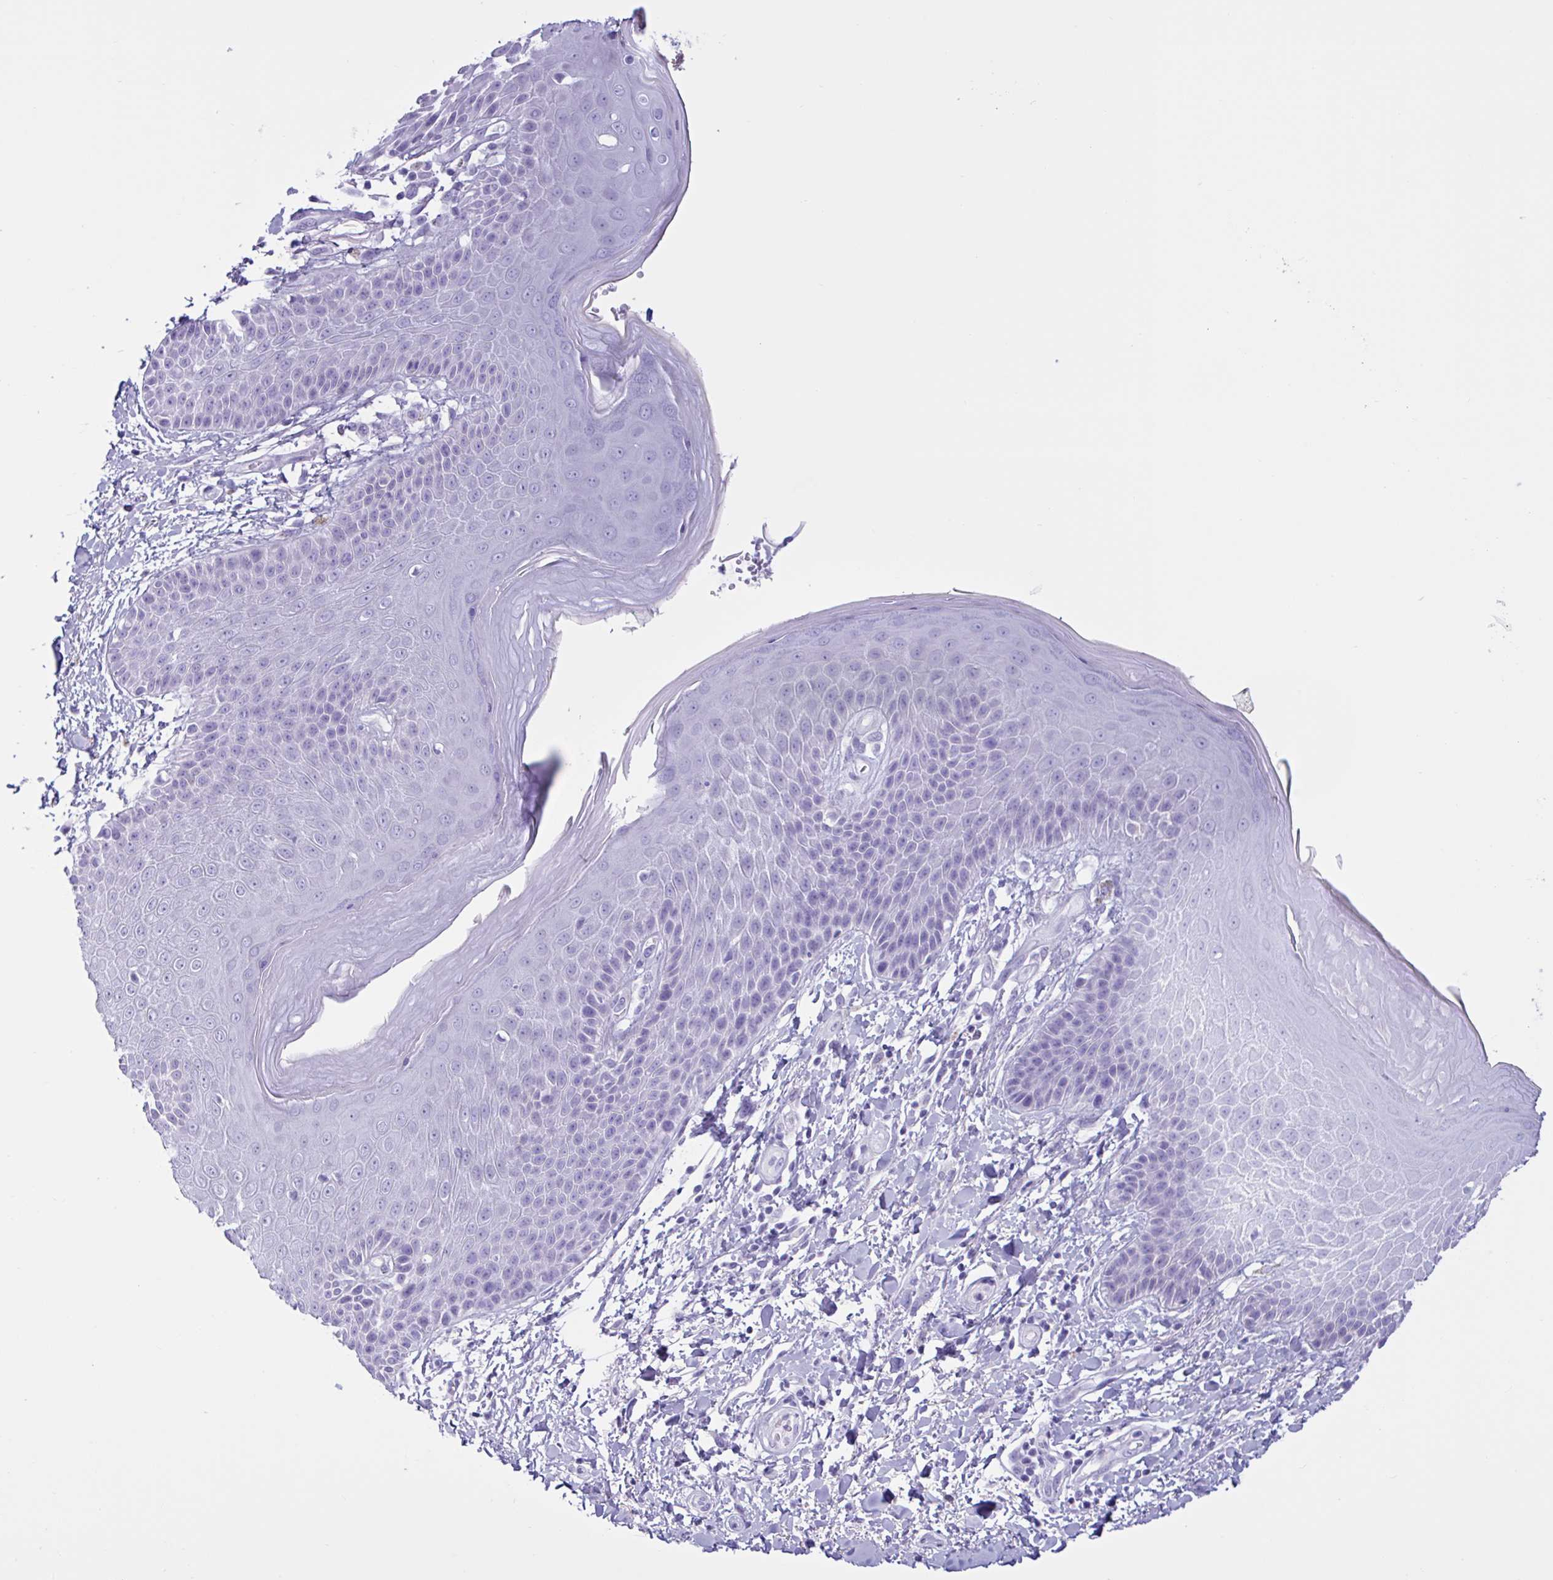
{"staining": {"intensity": "negative", "quantity": "none", "location": "none"}, "tissue": "skin", "cell_type": "Epidermal cells", "image_type": "normal", "snomed": [{"axis": "morphology", "description": "Normal tissue, NOS"}, {"axis": "topography", "description": "Anal"}, {"axis": "topography", "description": "Peripheral nerve tissue"}], "caption": "An IHC histopathology image of normal skin is shown. There is no staining in epidermal cells of skin. Brightfield microscopy of IHC stained with DAB (3,3'-diaminobenzidine) (brown) and hematoxylin (blue), captured at high magnification.", "gene": "MRGPRG", "patient": {"sex": "male", "age": 51}}